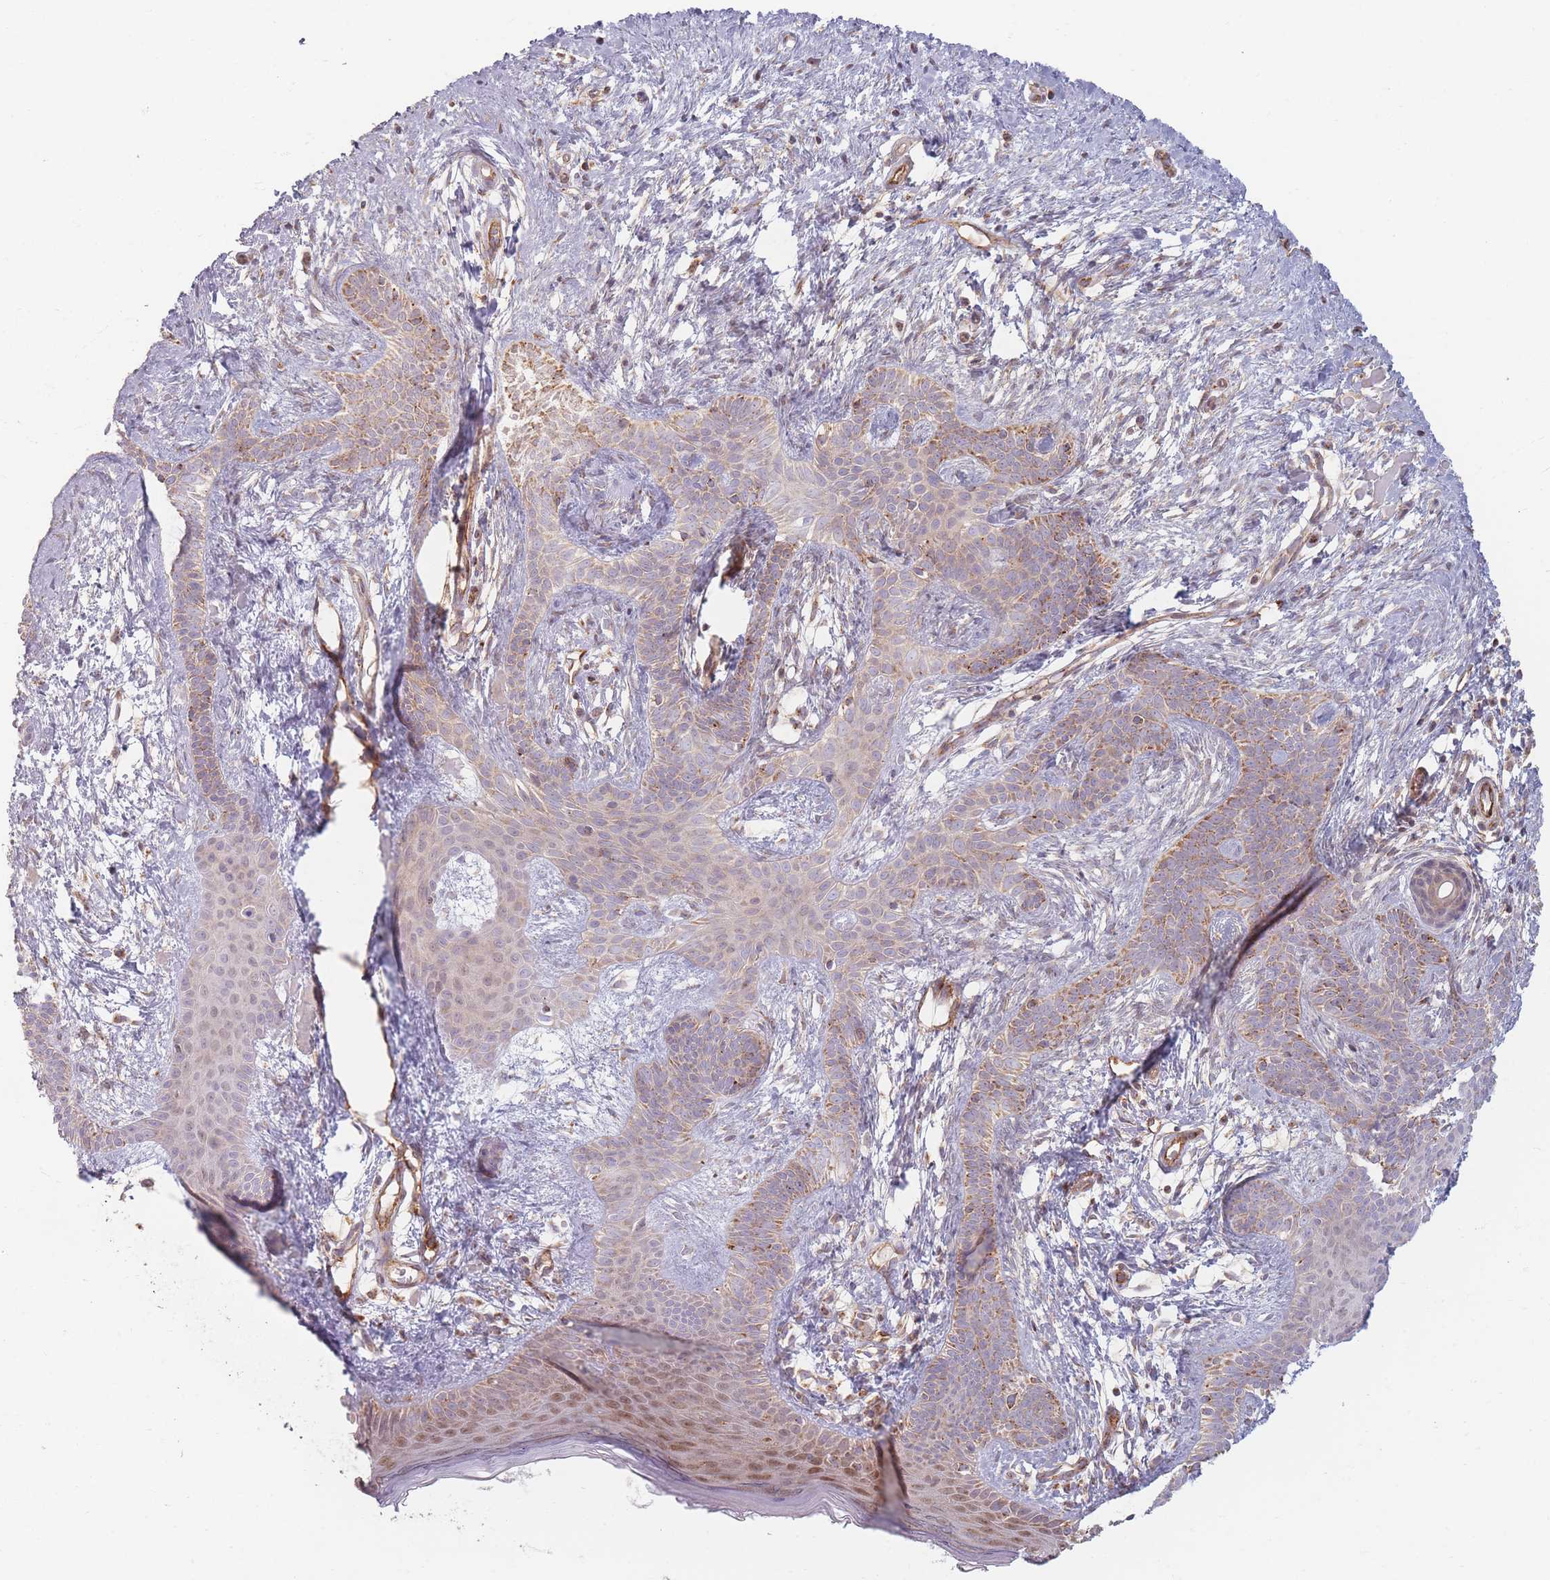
{"staining": {"intensity": "weak", "quantity": "25%-75%", "location": "cytoplasmic/membranous"}, "tissue": "skin cancer", "cell_type": "Tumor cells", "image_type": "cancer", "snomed": [{"axis": "morphology", "description": "Basal cell carcinoma"}, {"axis": "topography", "description": "Skin"}], "caption": "A brown stain shows weak cytoplasmic/membranous positivity of a protein in human skin cancer (basal cell carcinoma) tumor cells.", "gene": "ESRP2", "patient": {"sex": "male", "age": 78}}